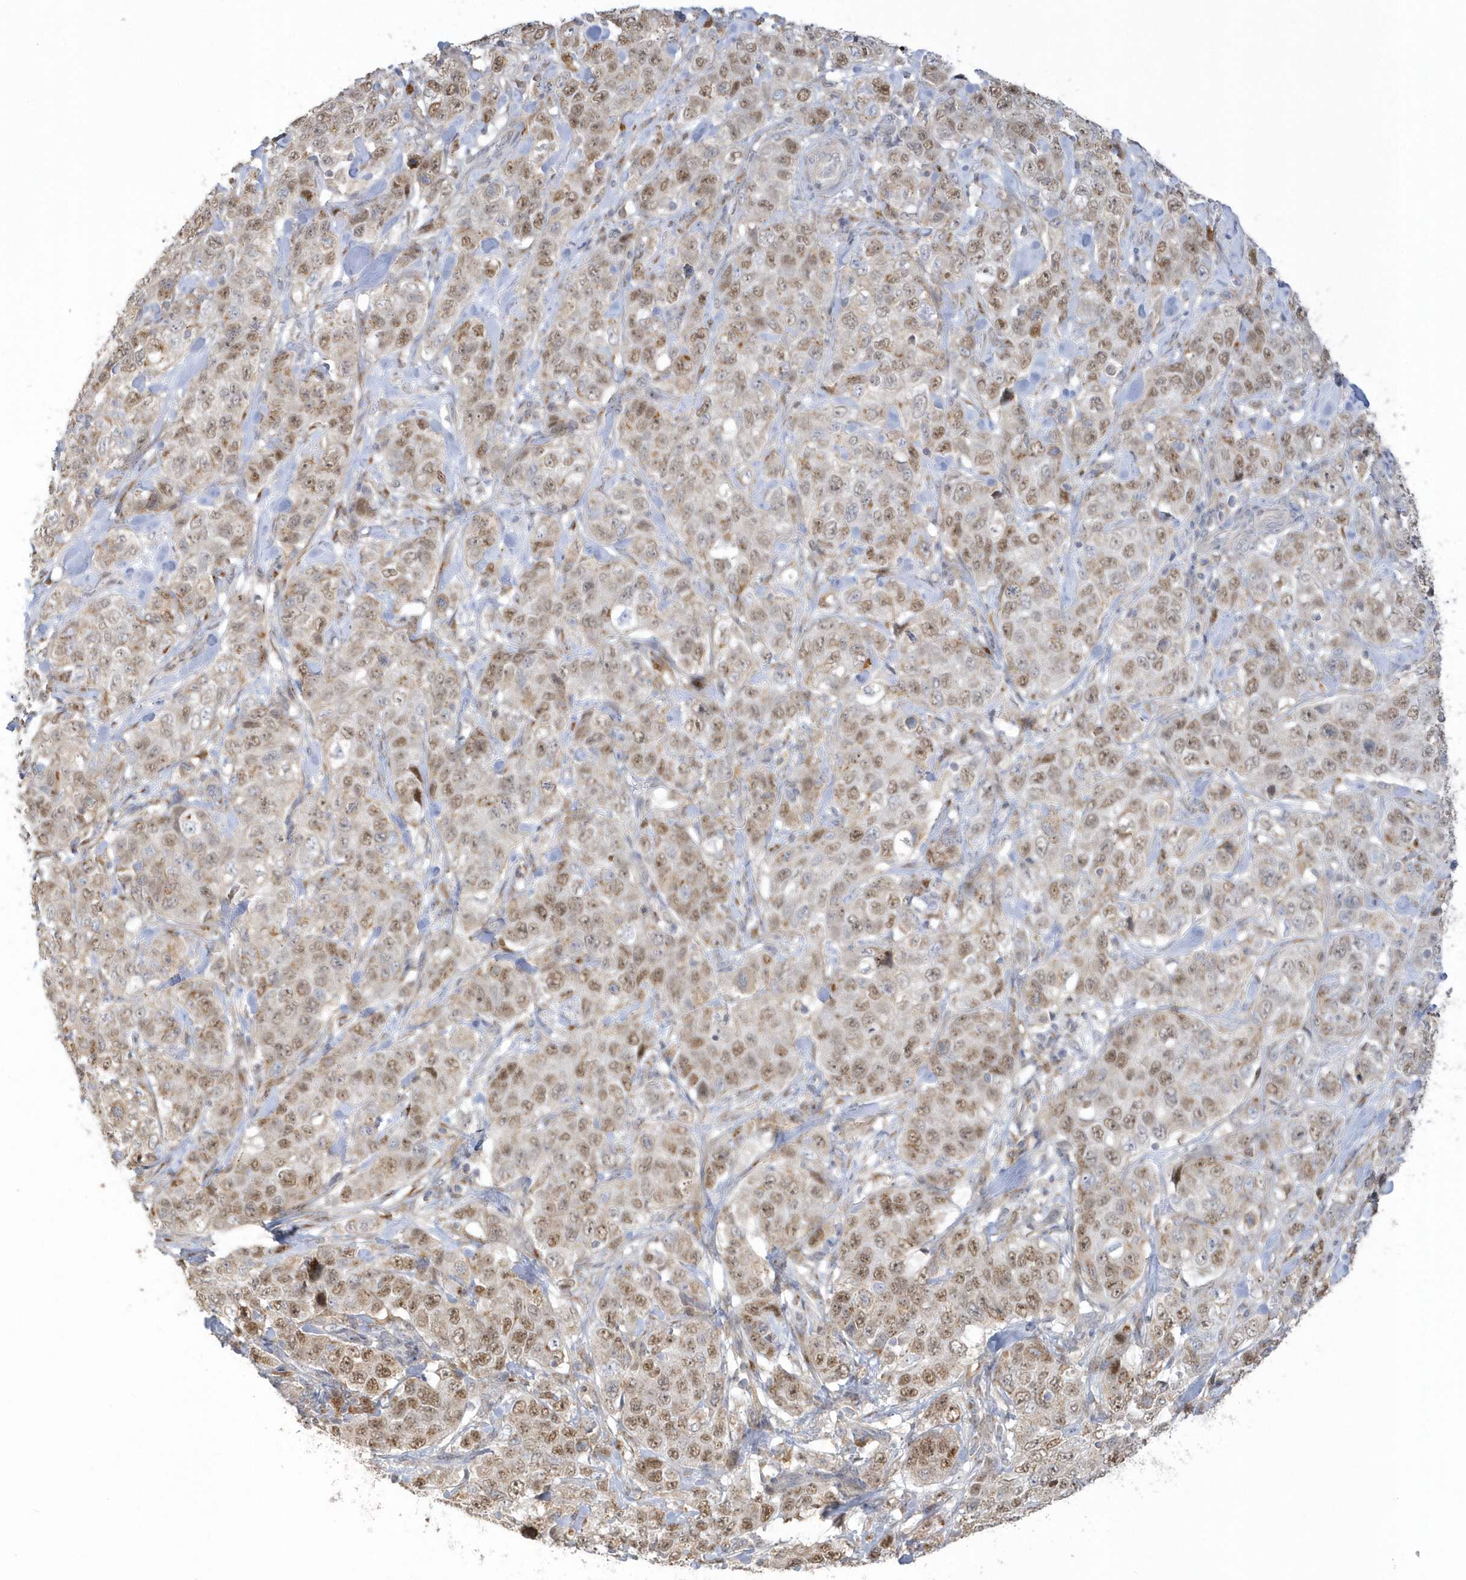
{"staining": {"intensity": "moderate", "quantity": ">75%", "location": "nuclear"}, "tissue": "stomach cancer", "cell_type": "Tumor cells", "image_type": "cancer", "snomed": [{"axis": "morphology", "description": "Adenocarcinoma, NOS"}, {"axis": "topography", "description": "Stomach"}], "caption": "Immunohistochemical staining of human stomach cancer (adenocarcinoma) exhibits medium levels of moderate nuclear protein positivity in approximately >75% of tumor cells.", "gene": "NAF1", "patient": {"sex": "male", "age": 48}}